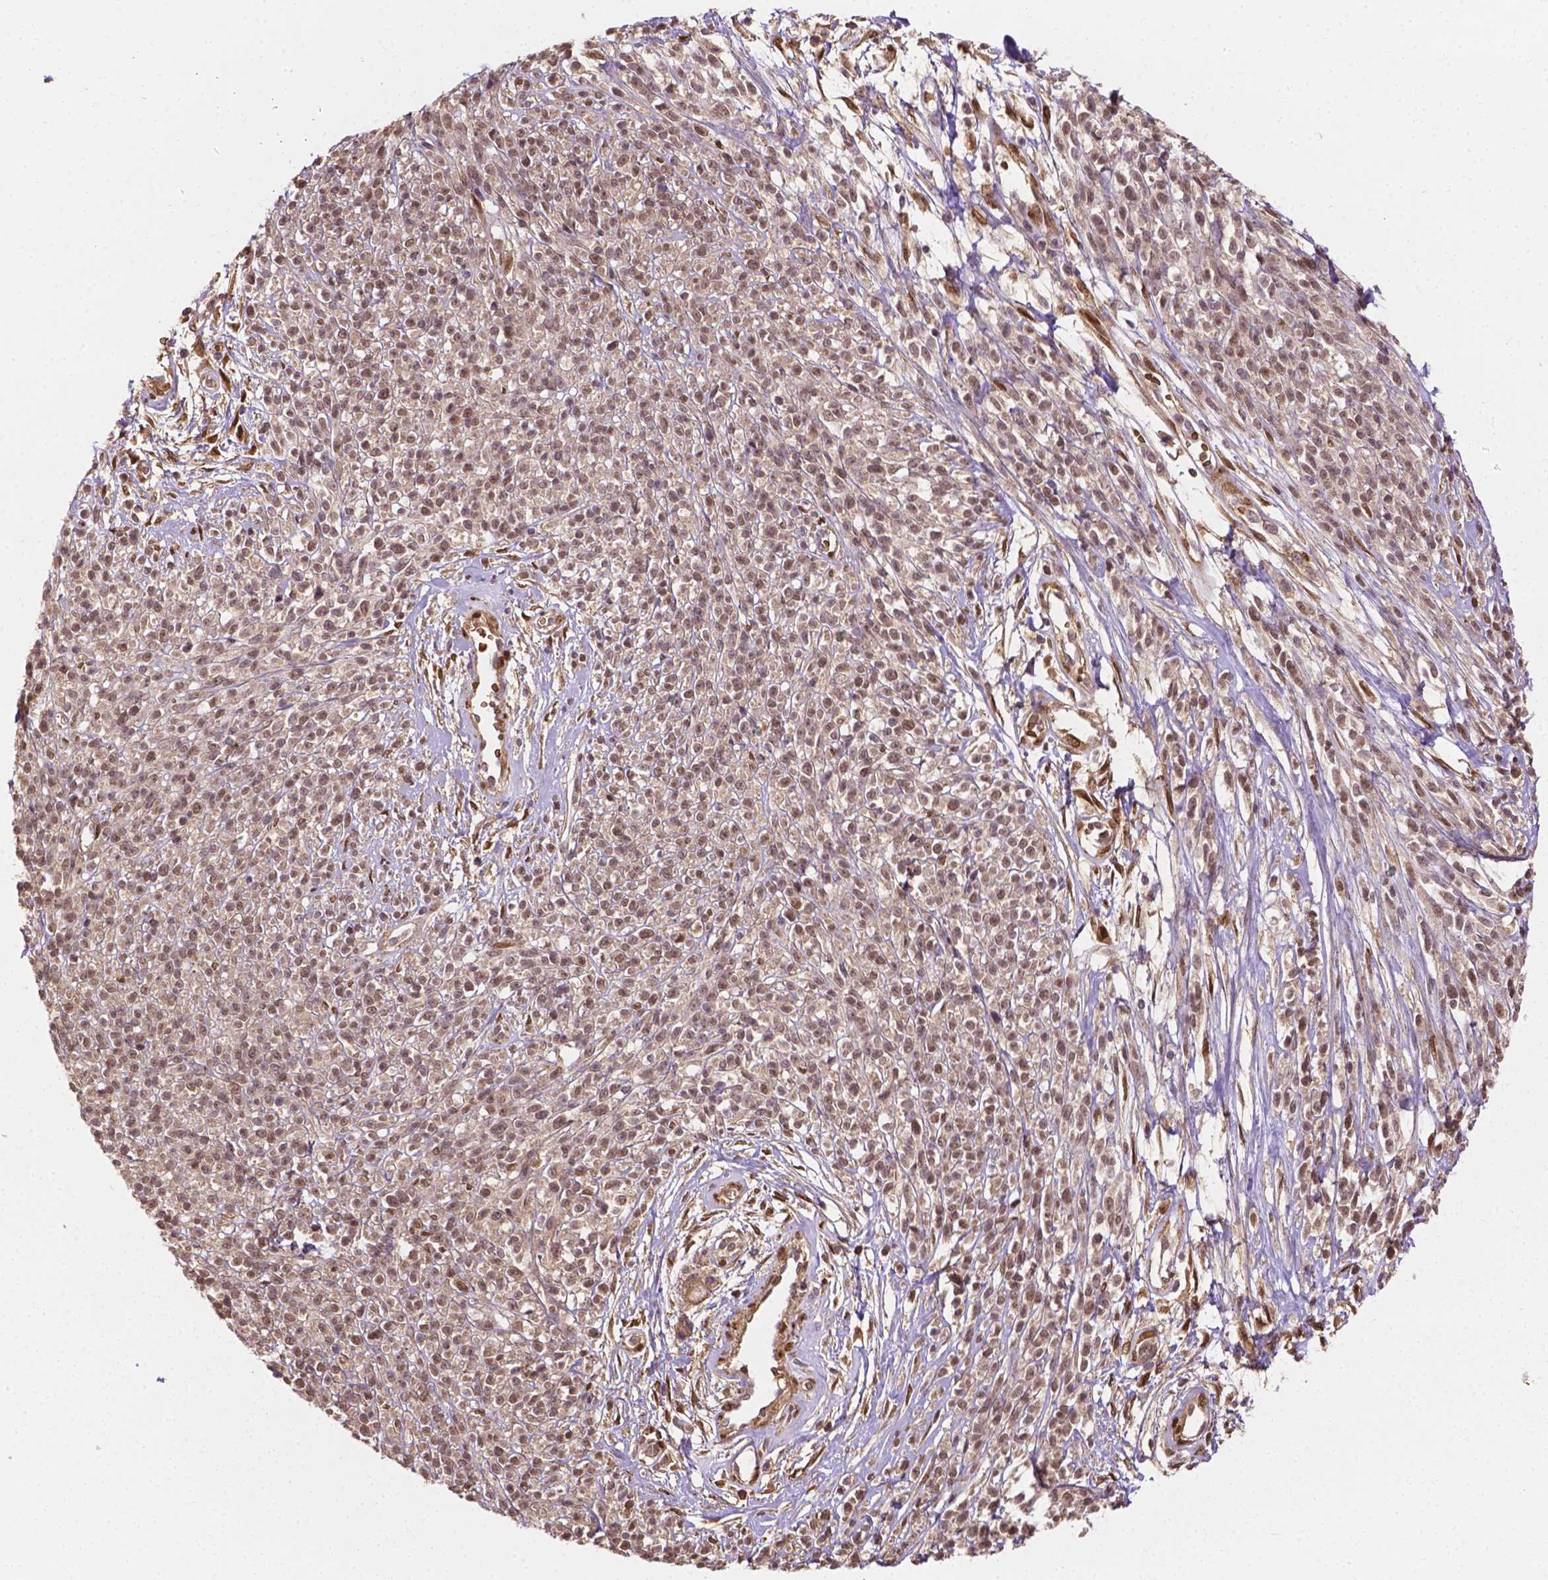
{"staining": {"intensity": "weak", "quantity": ">75%", "location": "nuclear"}, "tissue": "melanoma", "cell_type": "Tumor cells", "image_type": "cancer", "snomed": [{"axis": "morphology", "description": "Malignant melanoma, NOS"}, {"axis": "topography", "description": "Skin"}, {"axis": "topography", "description": "Skin of trunk"}], "caption": "DAB (3,3'-diaminobenzidine) immunohistochemical staining of malignant melanoma reveals weak nuclear protein expression in about >75% of tumor cells.", "gene": "YAP1", "patient": {"sex": "male", "age": 74}}